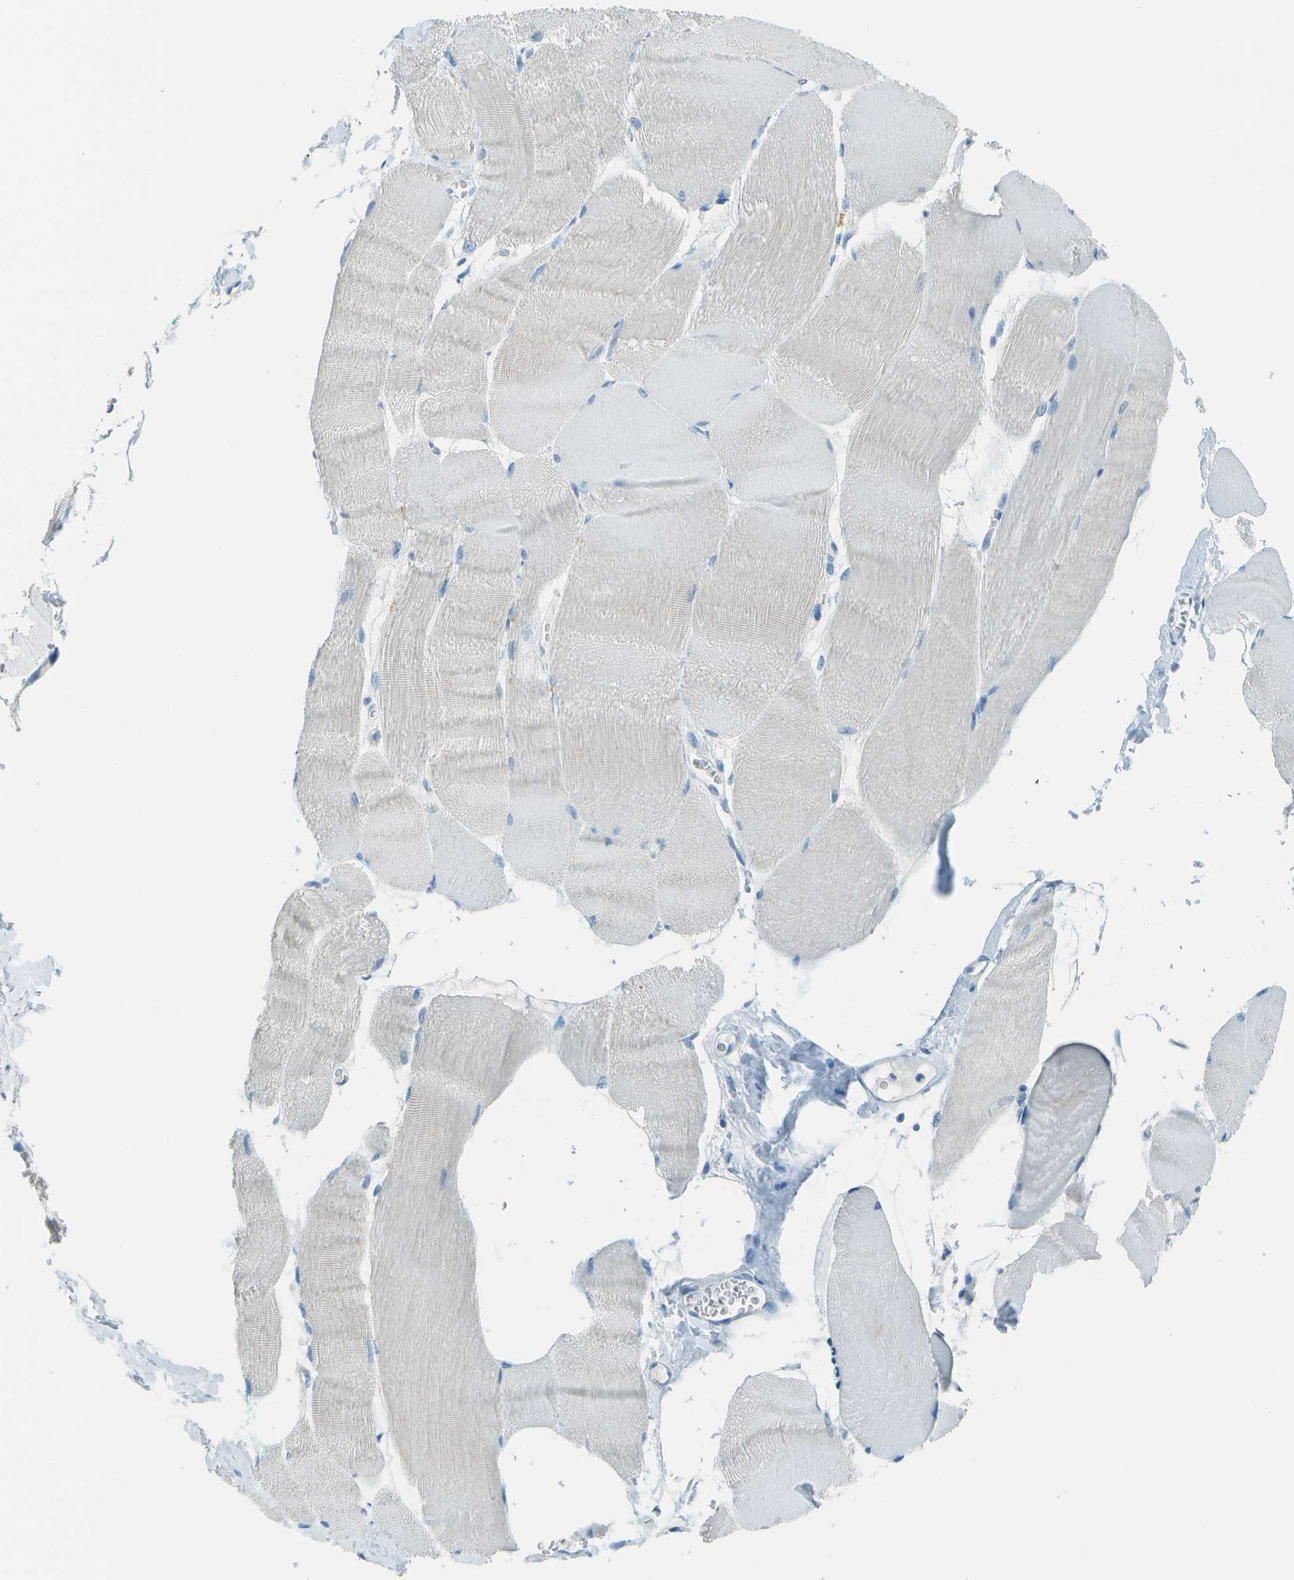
{"staining": {"intensity": "negative", "quantity": "none", "location": "none"}, "tissue": "skeletal muscle", "cell_type": "Myocytes", "image_type": "normal", "snomed": [{"axis": "morphology", "description": "Normal tissue, NOS"}, {"axis": "morphology", "description": "Squamous cell carcinoma, NOS"}, {"axis": "topography", "description": "Skeletal muscle"}], "caption": "IHC photomicrograph of benign skeletal muscle stained for a protein (brown), which shows no staining in myocytes.", "gene": "FGF1", "patient": {"sex": "male", "age": 51}}